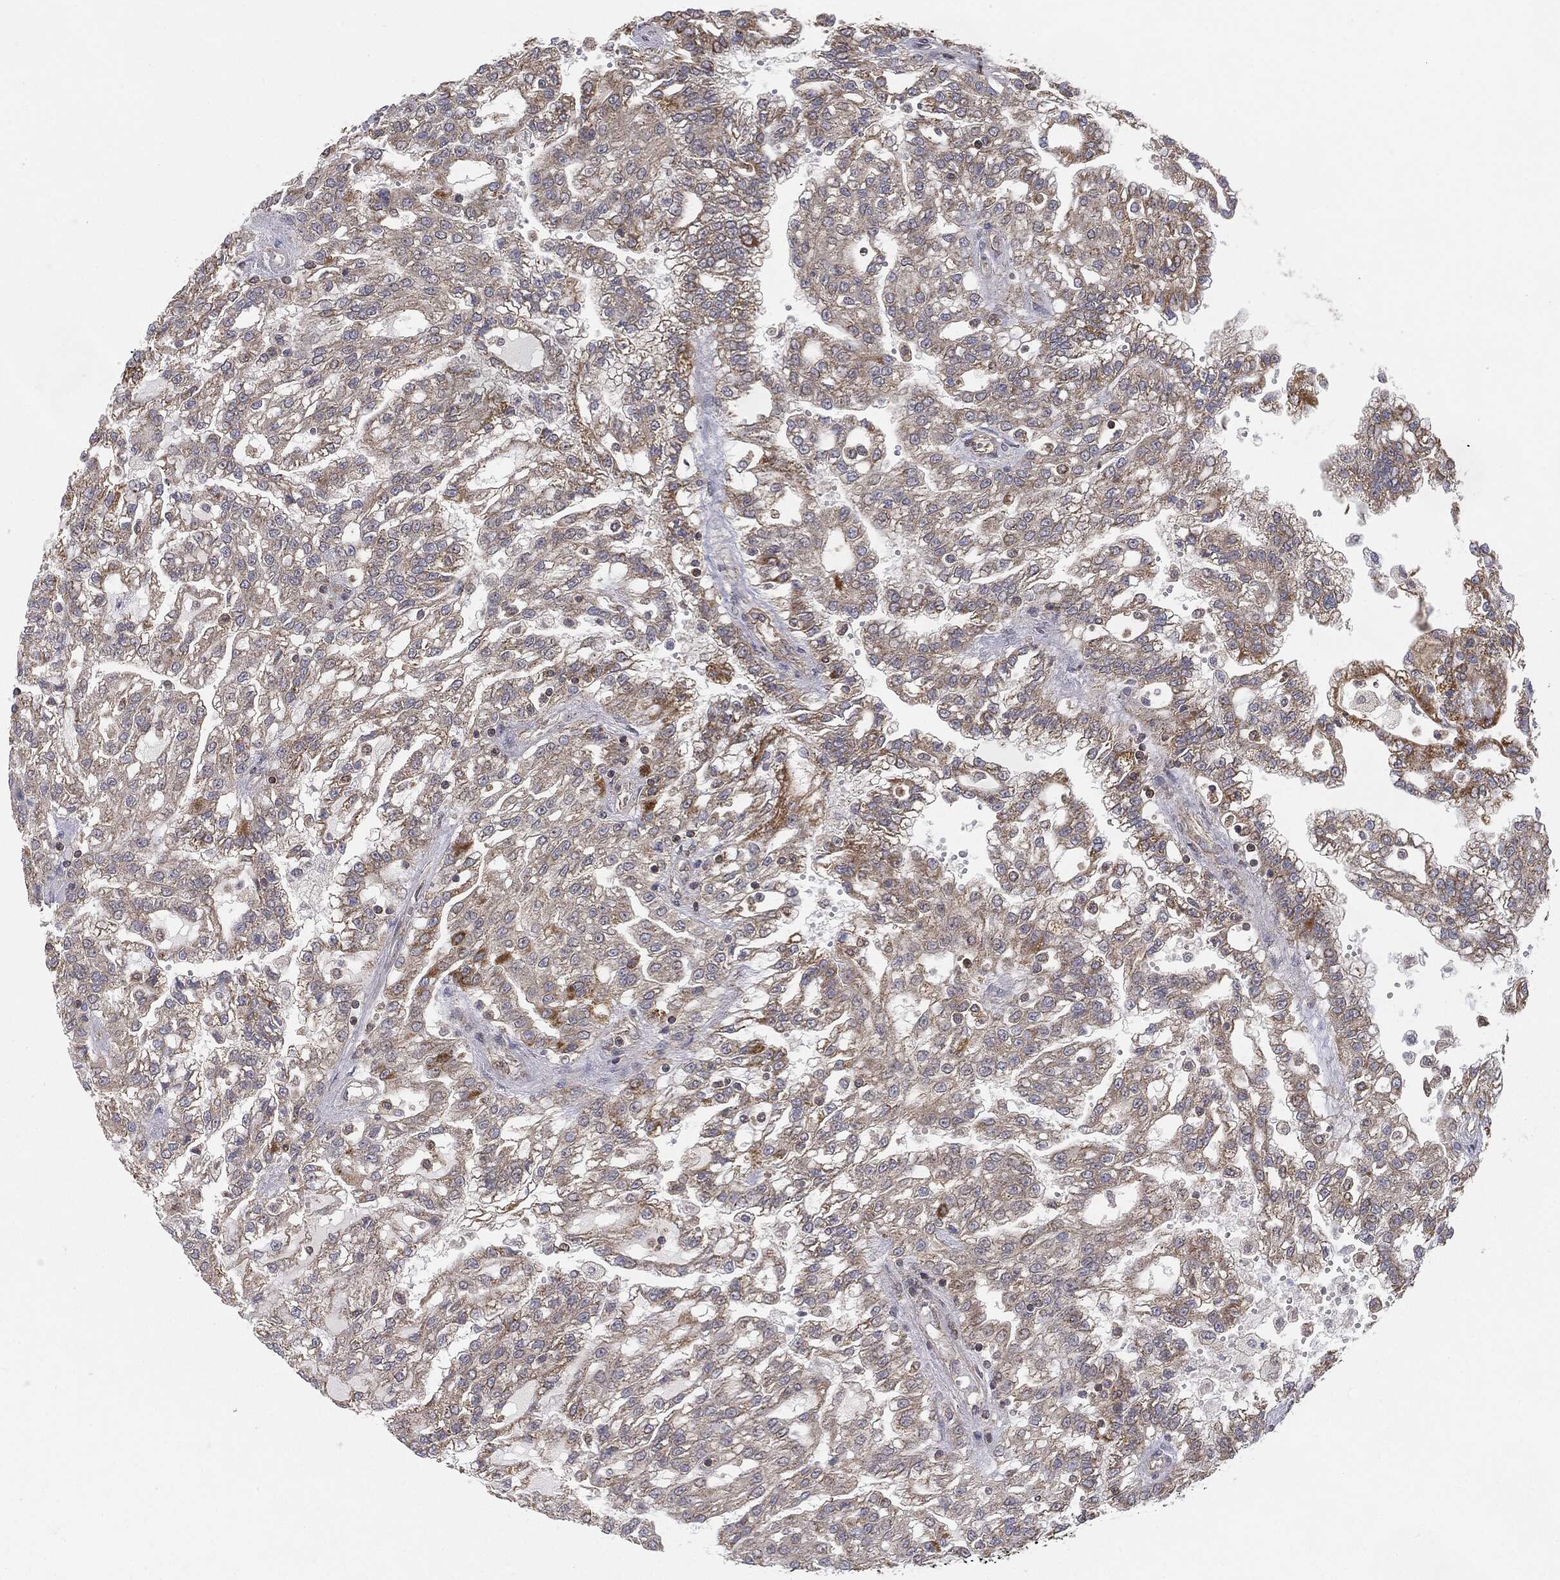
{"staining": {"intensity": "weak", "quantity": "25%-75%", "location": "cytoplasmic/membranous"}, "tissue": "renal cancer", "cell_type": "Tumor cells", "image_type": "cancer", "snomed": [{"axis": "morphology", "description": "Adenocarcinoma, NOS"}, {"axis": "topography", "description": "Kidney"}], "caption": "The photomicrograph reveals staining of adenocarcinoma (renal), revealing weak cytoplasmic/membranous protein staining (brown color) within tumor cells.", "gene": "MTOR", "patient": {"sex": "male", "age": 63}}